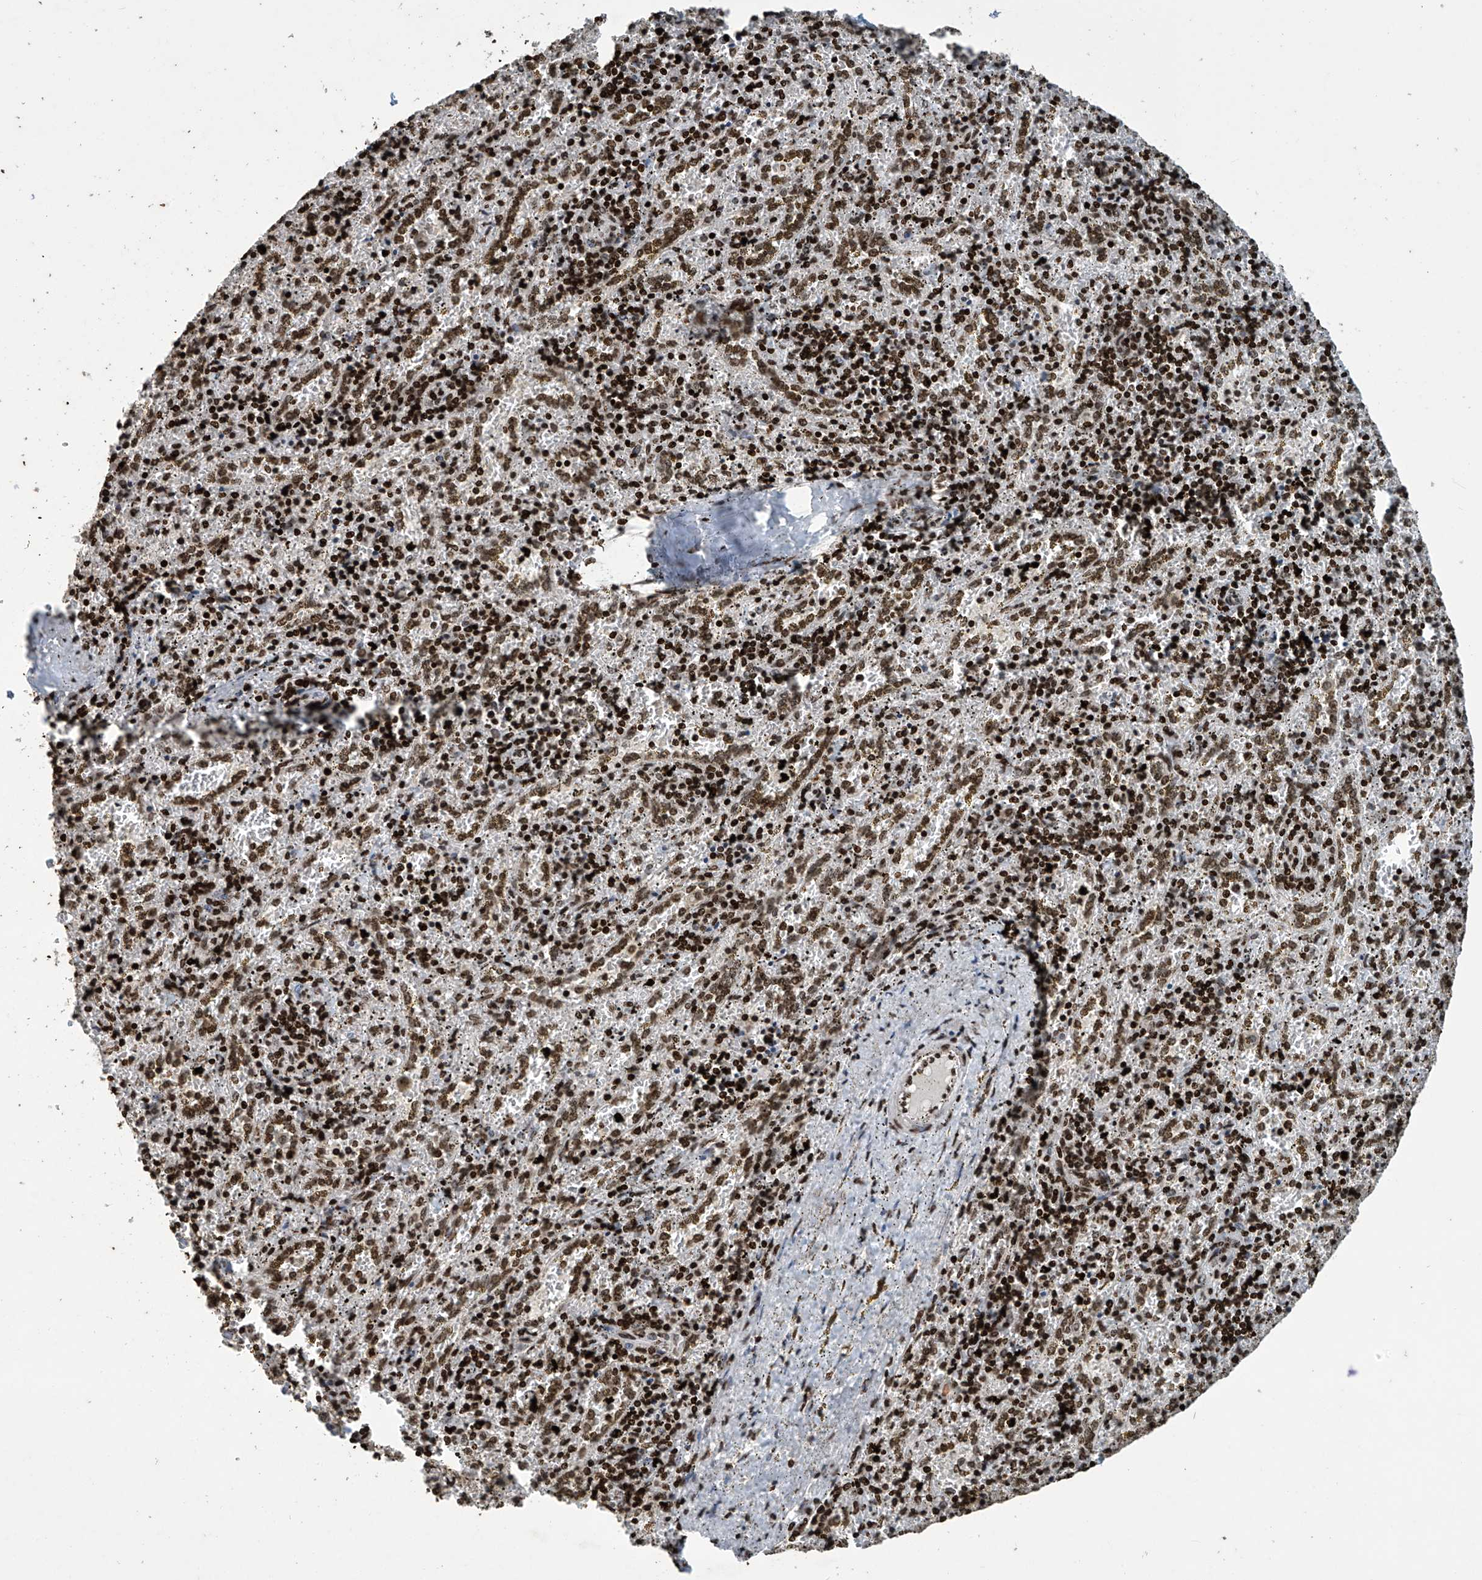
{"staining": {"intensity": "strong", "quantity": ">75%", "location": "nuclear"}, "tissue": "spleen", "cell_type": "Cells in red pulp", "image_type": "normal", "snomed": [{"axis": "morphology", "description": "Normal tissue, NOS"}, {"axis": "topography", "description": "Spleen"}], "caption": "Protein expression analysis of normal spleen exhibits strong nuclear expression in approximately >75% of cells in red pulp.", "gene": "H4C16", "patient": {"sex": "male", "age": 11}}